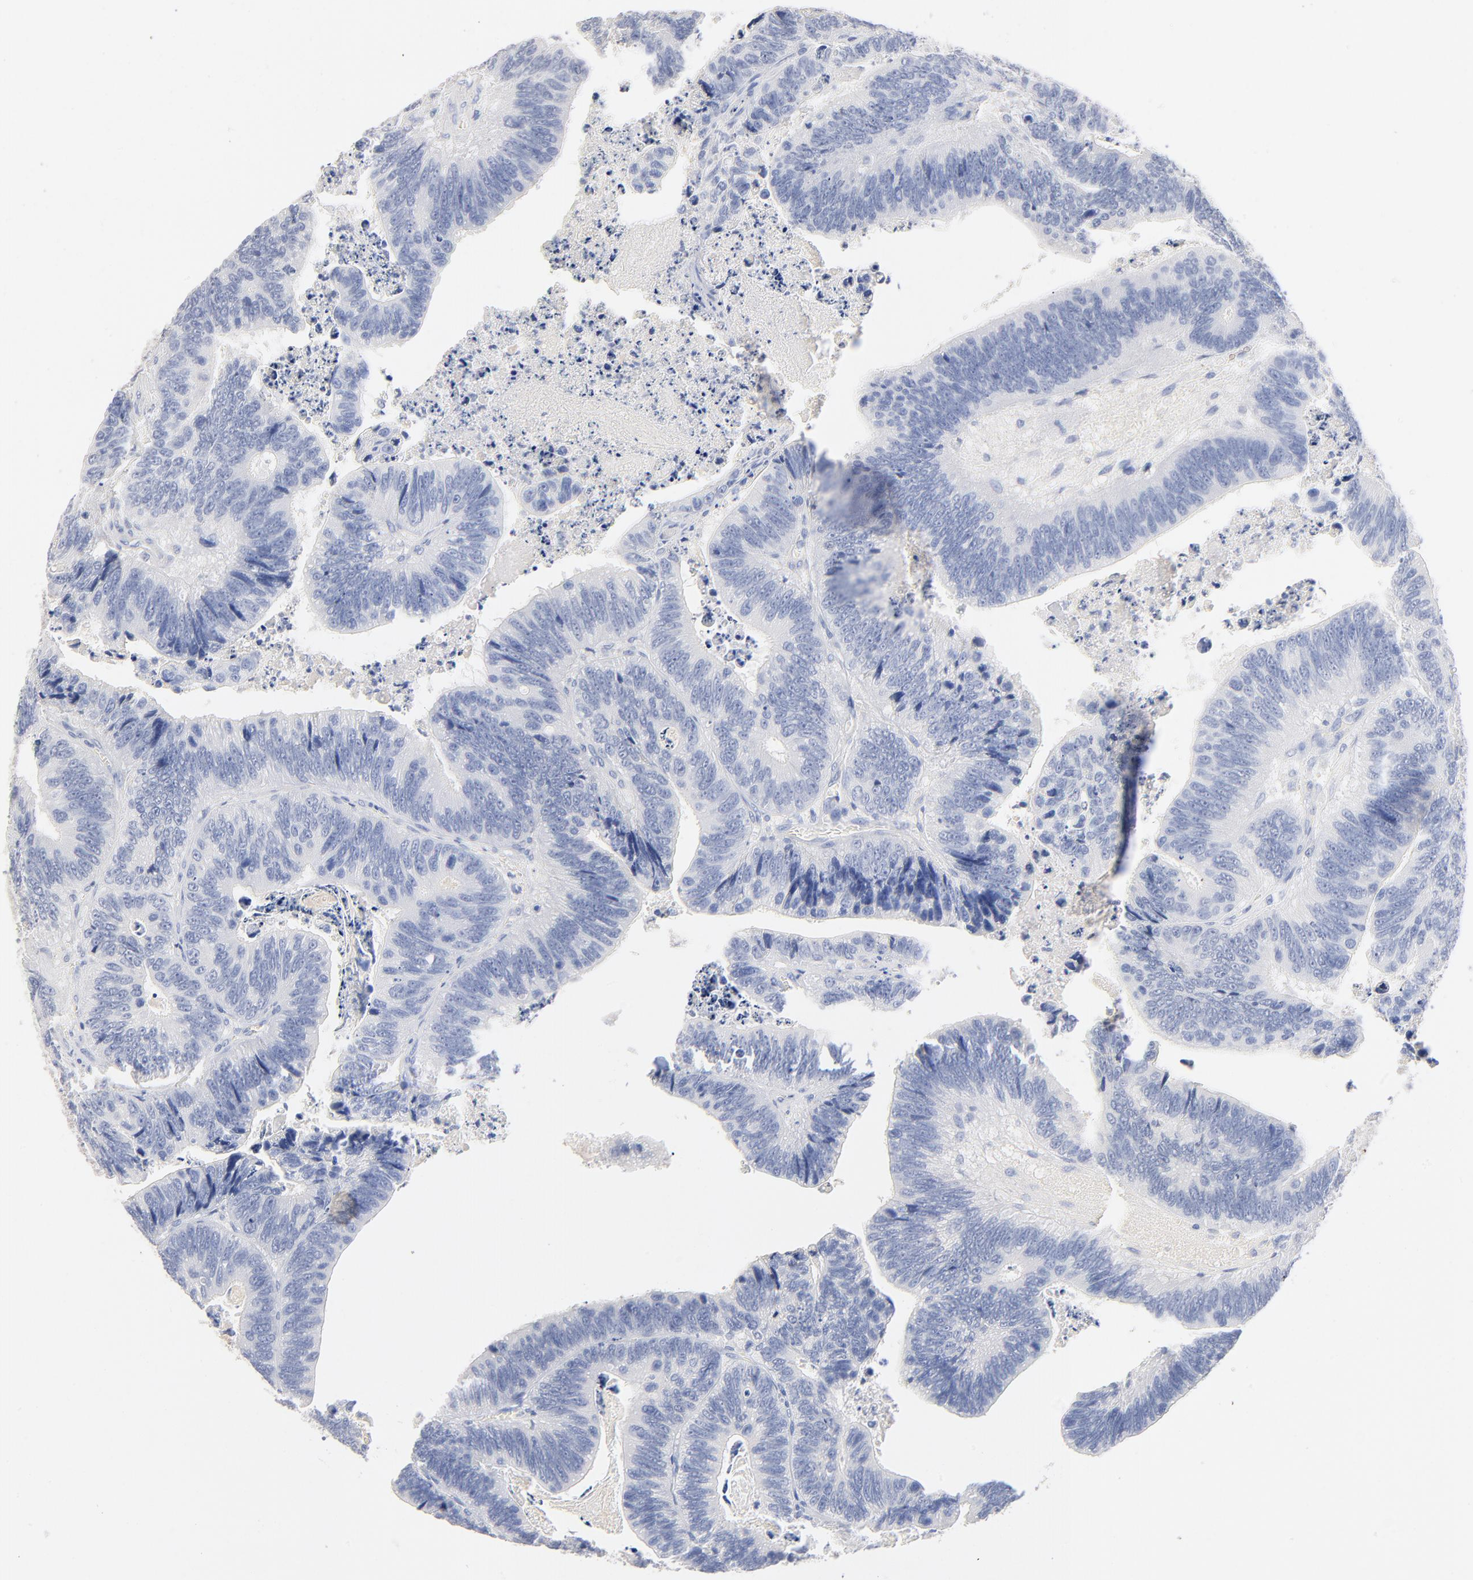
{"staining": {"intensity": "negative", "quantity": "none", "location": "none"}, "tissue": "colorectal cancer", "cell_type": "Tumor cells", "image_type": "cancer", "snomed": [{"axis": "morphology", "description": "Adenocarcinoma, NOS"}, {"axis": "topography", "description": "Colon"}], "caption": "Tumor cells are negative for protein expression in human colorectal adenocarcinoma.", "gene": "CPS1", "patient": {"sex": "male", "age": 72}}